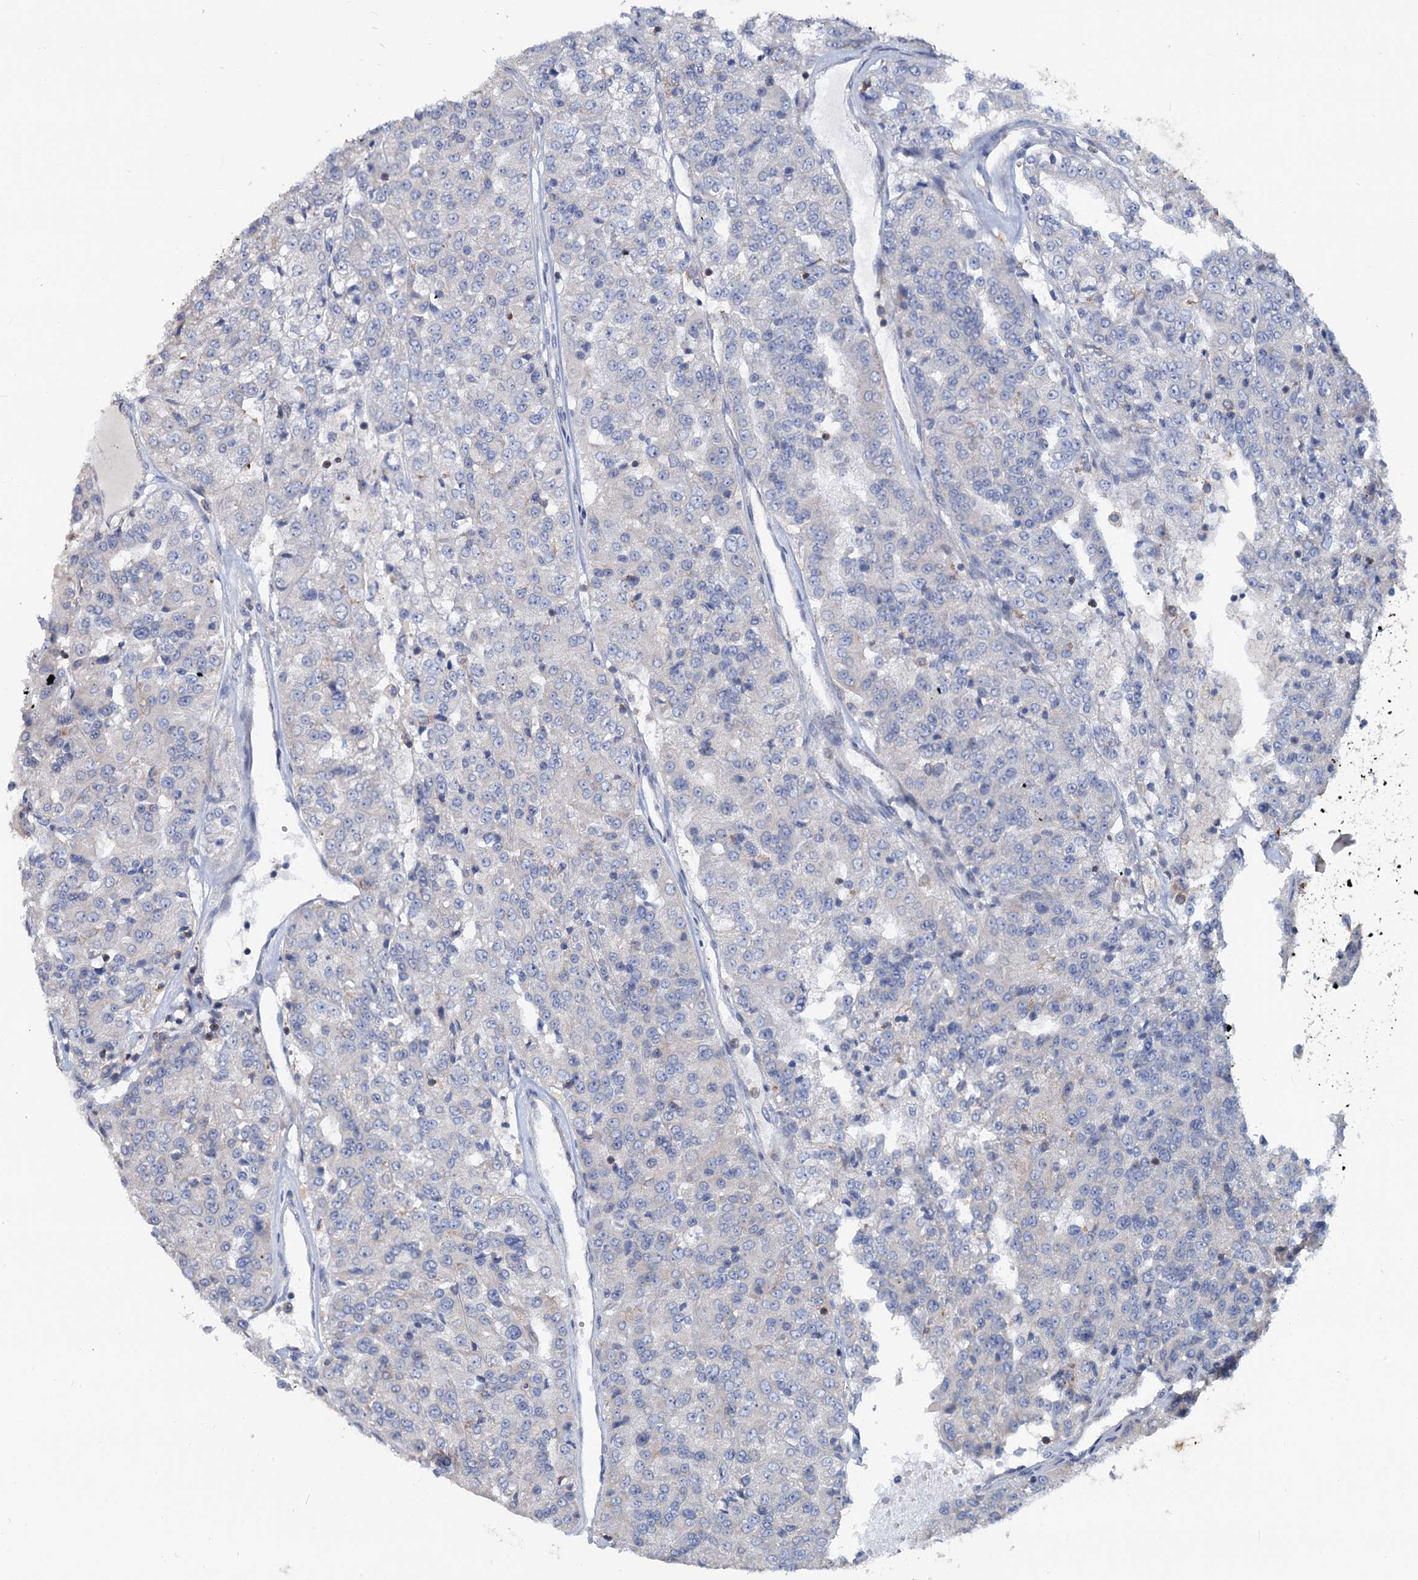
{"staining": {"intensity": "negative", "quantity": "none", "location": "none"}, "tissue": "renal cancer", "cell_type": "Tumor cells", "image_type": "cancer", "snomed": [{"axis": "morphology", "description": "Adenocarcinoma, NOS"}, {"axis": "topography", "description": "Kidney"}], "caption": "IHC micrograph of renal cancer stained for a protein (brown), which demonstrates no expression in tumor cells. The staining was performed using DAB (3,3'-diaminobenzidine) to visualize the protein expression in brown, while the nuclei were stained in blue with hematoxylin (Magnification: 20x).", "gene": "LRCH4", "patient": {"sex": "female", "age": 63}}